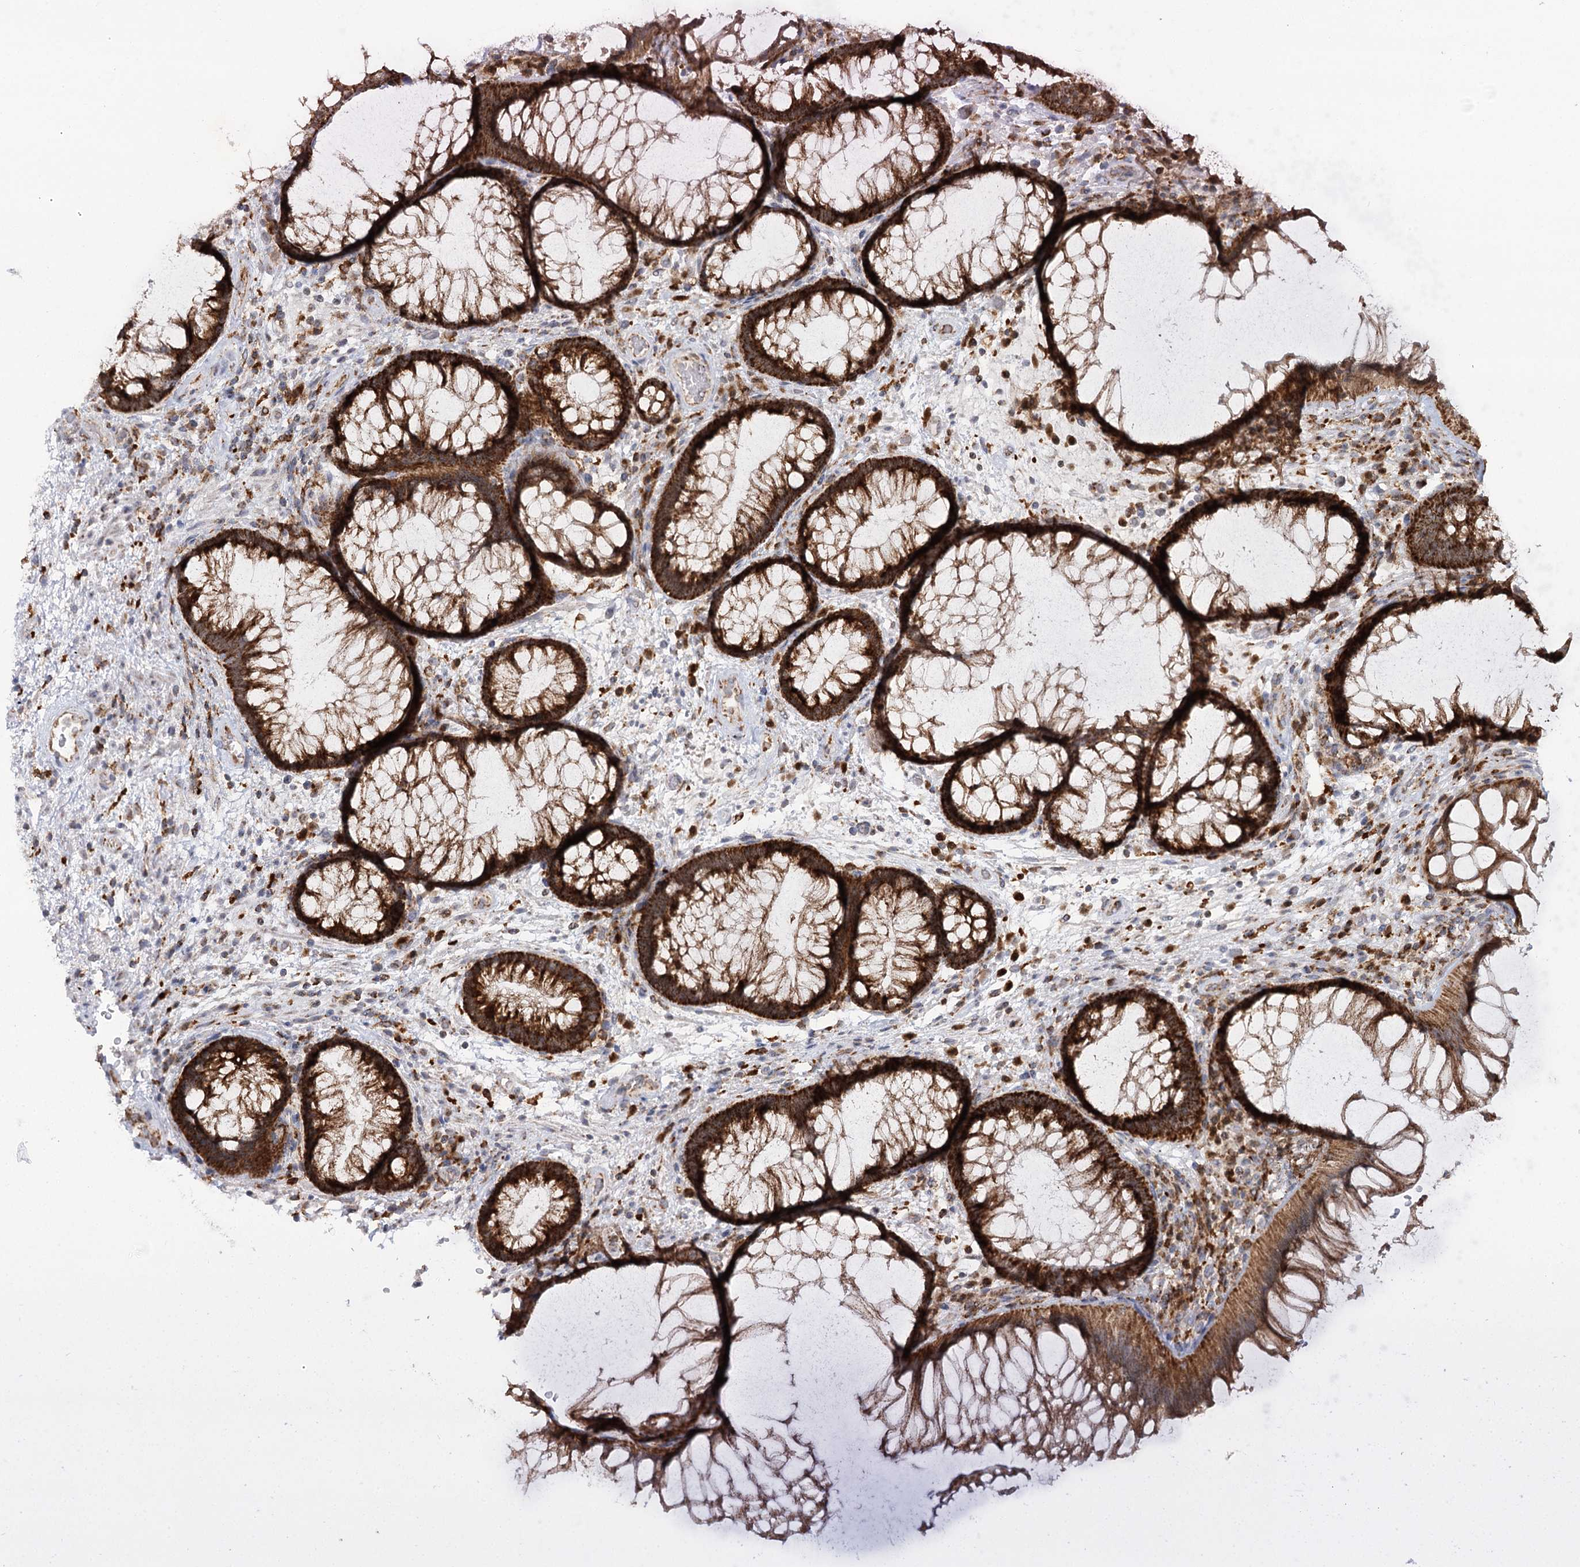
{"staining": {"intensity": "strong", "quantity": ">75%", "location": "cytoplasmic/membranous"}, "tissue": "rectum", "cell_type": "Glandular cells", "image_type": "normal", "snomed": [{"axis": "morphology", "description": "Normal tissue, NOS"}, {"axis": "topography", "description": "Rectum"}], "caption": "Immunohistochemical staining of benign human rectum displays >75% levels of strong cytoplasmic/membranous protein staining in approximately >75% of glandular cells.", "gene": "TAS1R1", "patient": {"sex": "male", "age": 51}}